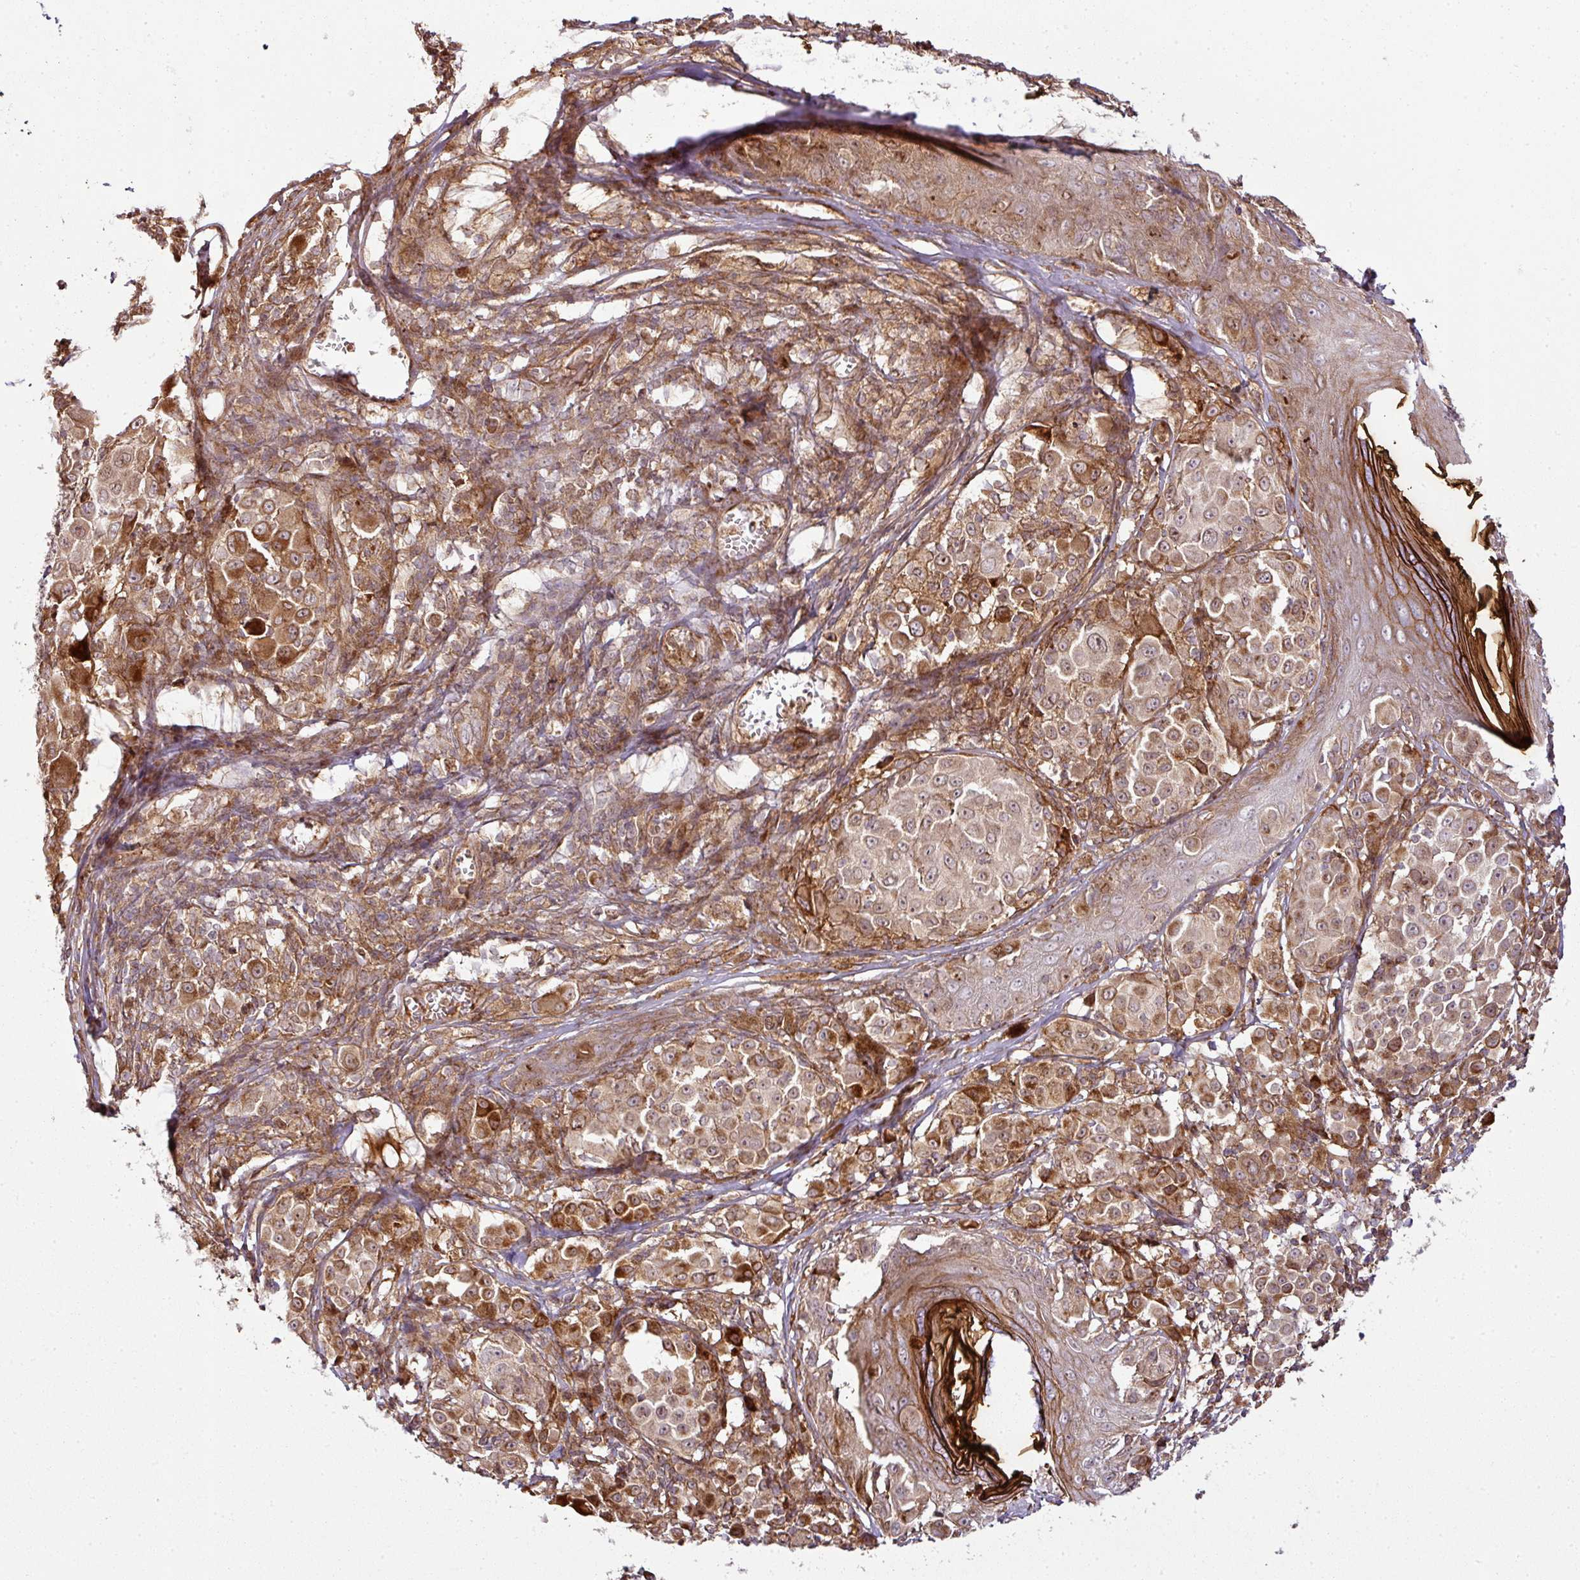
{"staining": {"intensity": "moderate", "quantity": ">75%", "location": "cytoplasmic/membranous,nuclear"}, "tissue": "melanoma", "cell_type": "Tumor cells", "image_type": "cancer", "snomed": [{"axis": "morphology", "description": "Malignant melanoma, NOS"}, {"axis": "topography", "description": "Skin"}], "caption": "Moderate cytoplasmic/membranous and nuclear protein staining is identified in approximately >75% of tumor cells in malignant melanoma.", "gene": "ATAT1", "patient": {"sex": "female", "age": 43}}